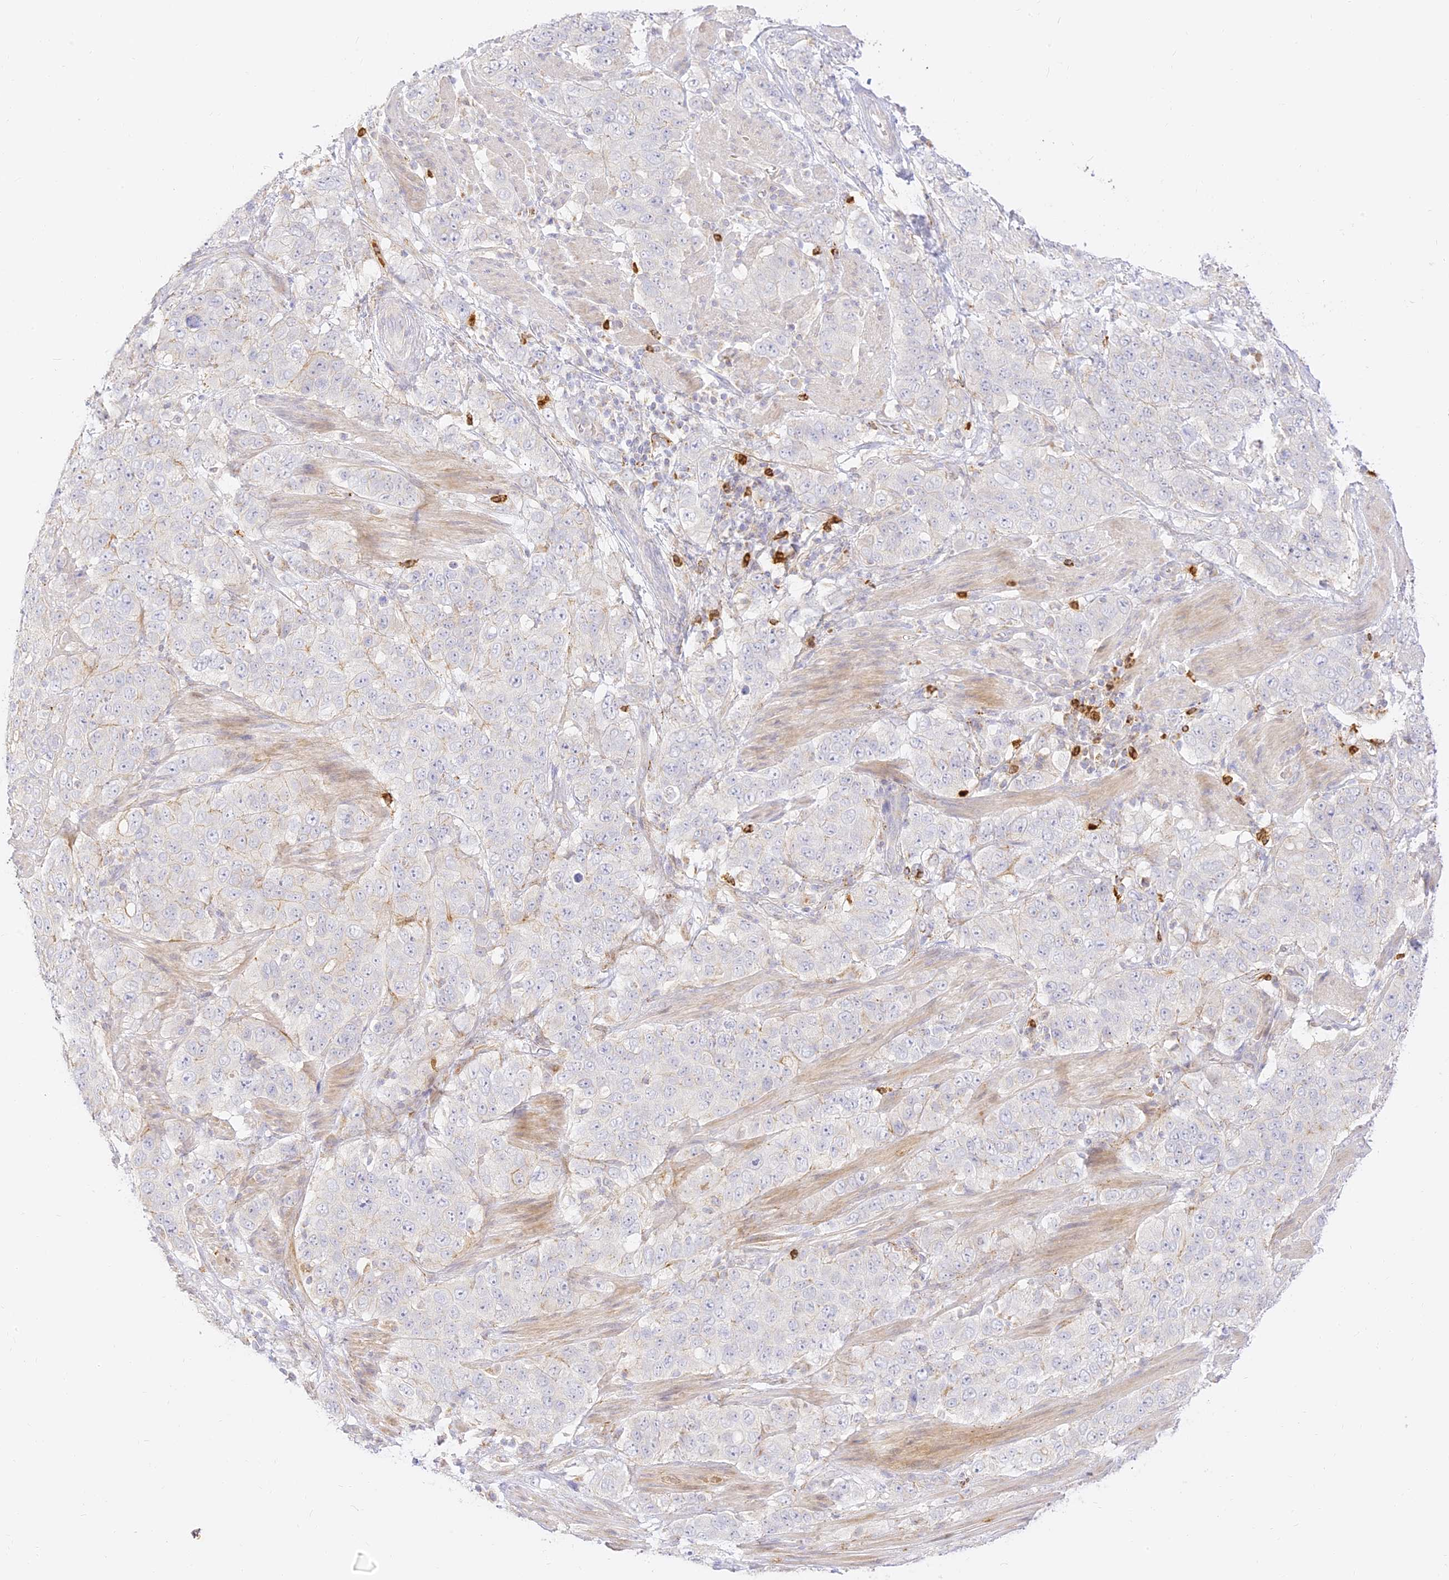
{"staining": {"intensity": "negative", "quantity": "none", "location": "none"}, "tissue": "stomach cancer", "cell_type": "Tumor cells", "image_type": "cancer", "snomed": [{"axis": "morphology", "description": "Adenocarcinoma, NOS"}, {"axis": "topography", "description": "Stomach"}], "caption": "DAB immunohistochemical staining of human stomach cancer (adenocarcinoma) shows no significant positivity in tumor cells. (Brightfield microscopy of DAB (3,3'-diaminobenzidine) immunohistochemistry at high magnification).", "gene": "LRRC15", "patient": {"sex": "male", "age": 48}}